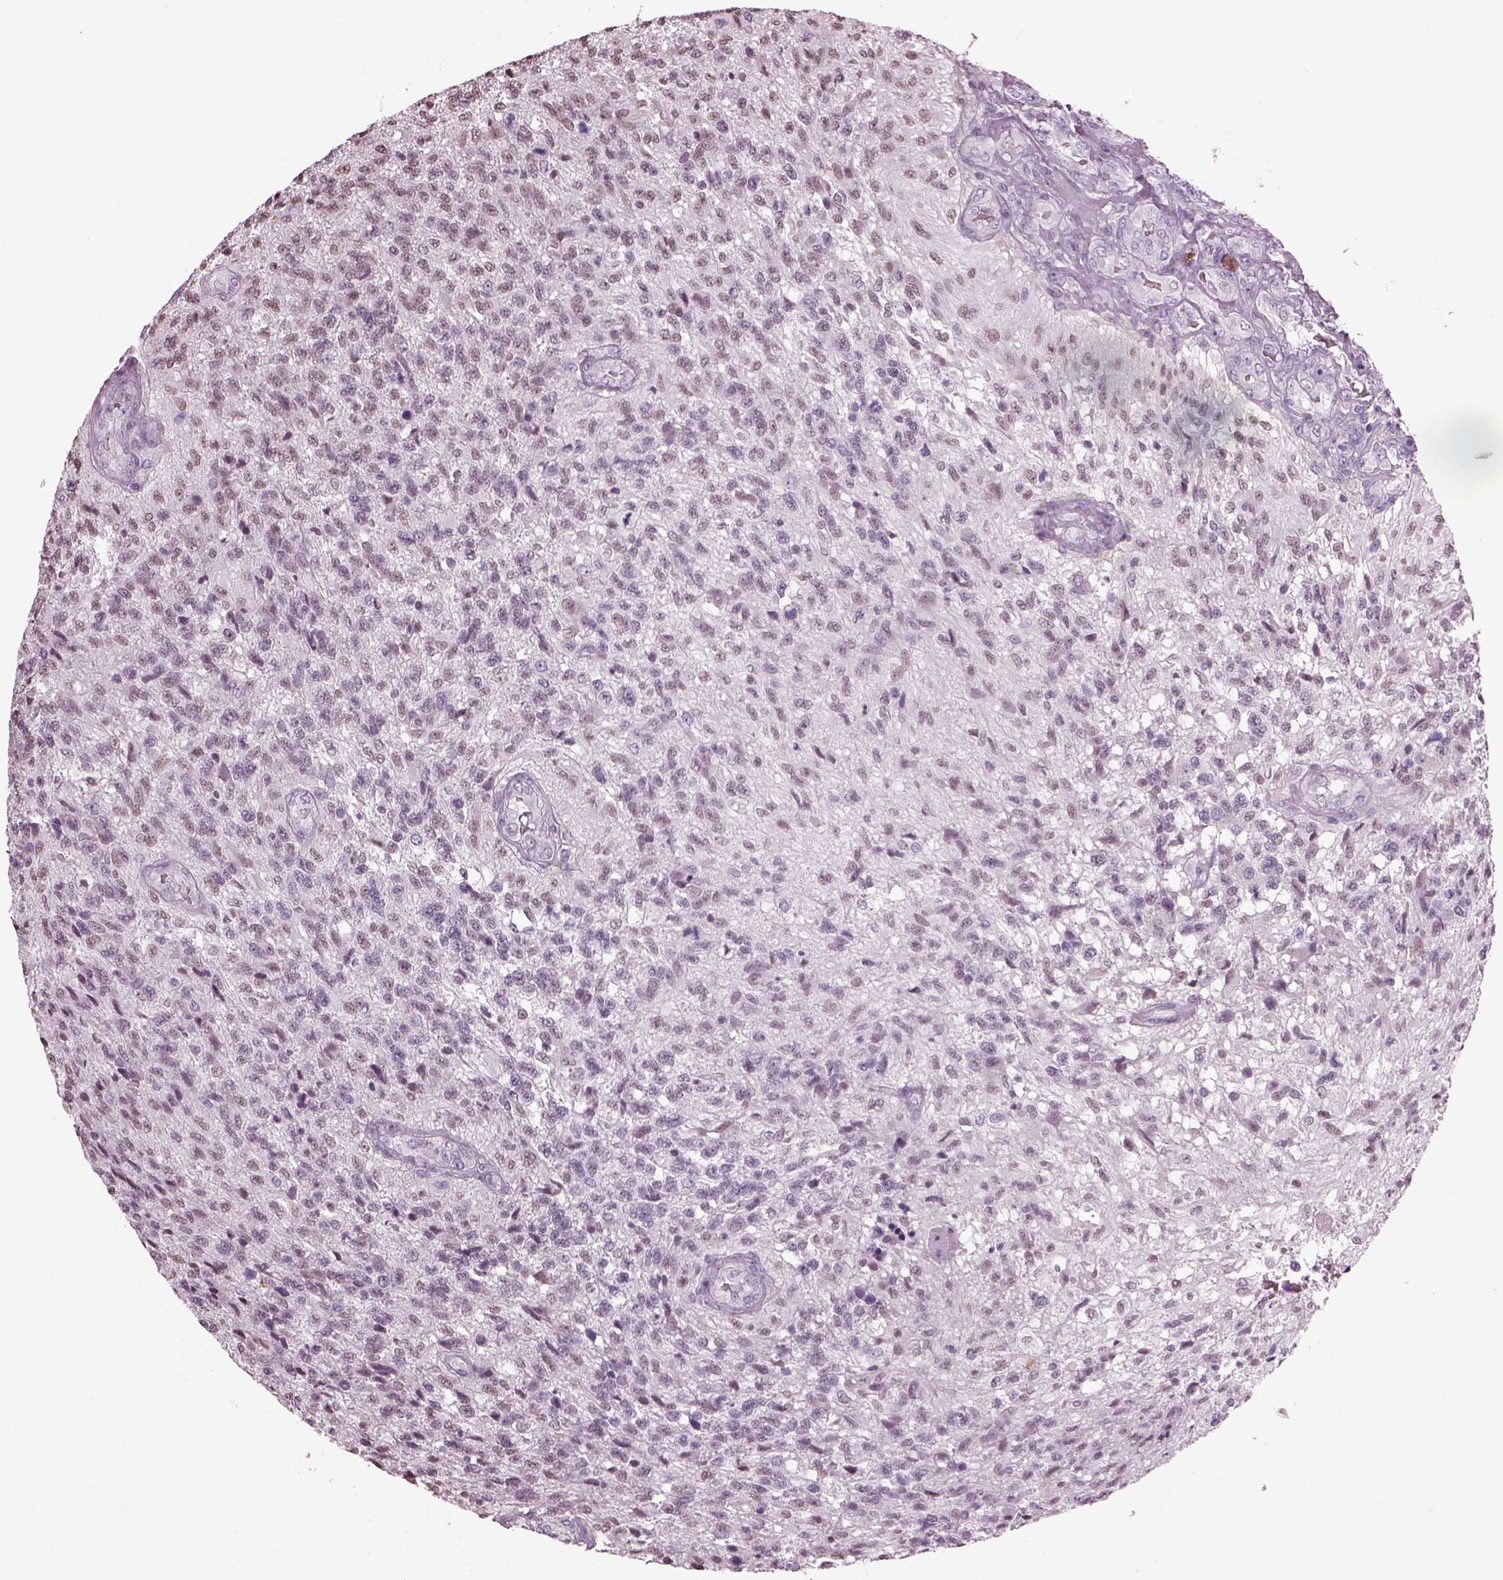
{"staining": {"intensity": "weak", "quantity": "<25%", "location": "nuclear"}, "tissue": "glioma", "cell_type": "Tumor cells", "image_type": "cancer", "snomed": [{"axis": "morphology", "description": "Glioma, malignant, High grade"}, {"axis": "topography", "description": "Brain"}], "caption": "This is an immunohistochemistry histopathology image of human glioma. There is no expression in tumor cells.", "gene": "KRTAP3-2", "patient": {"sex": "male", "age": 56}}